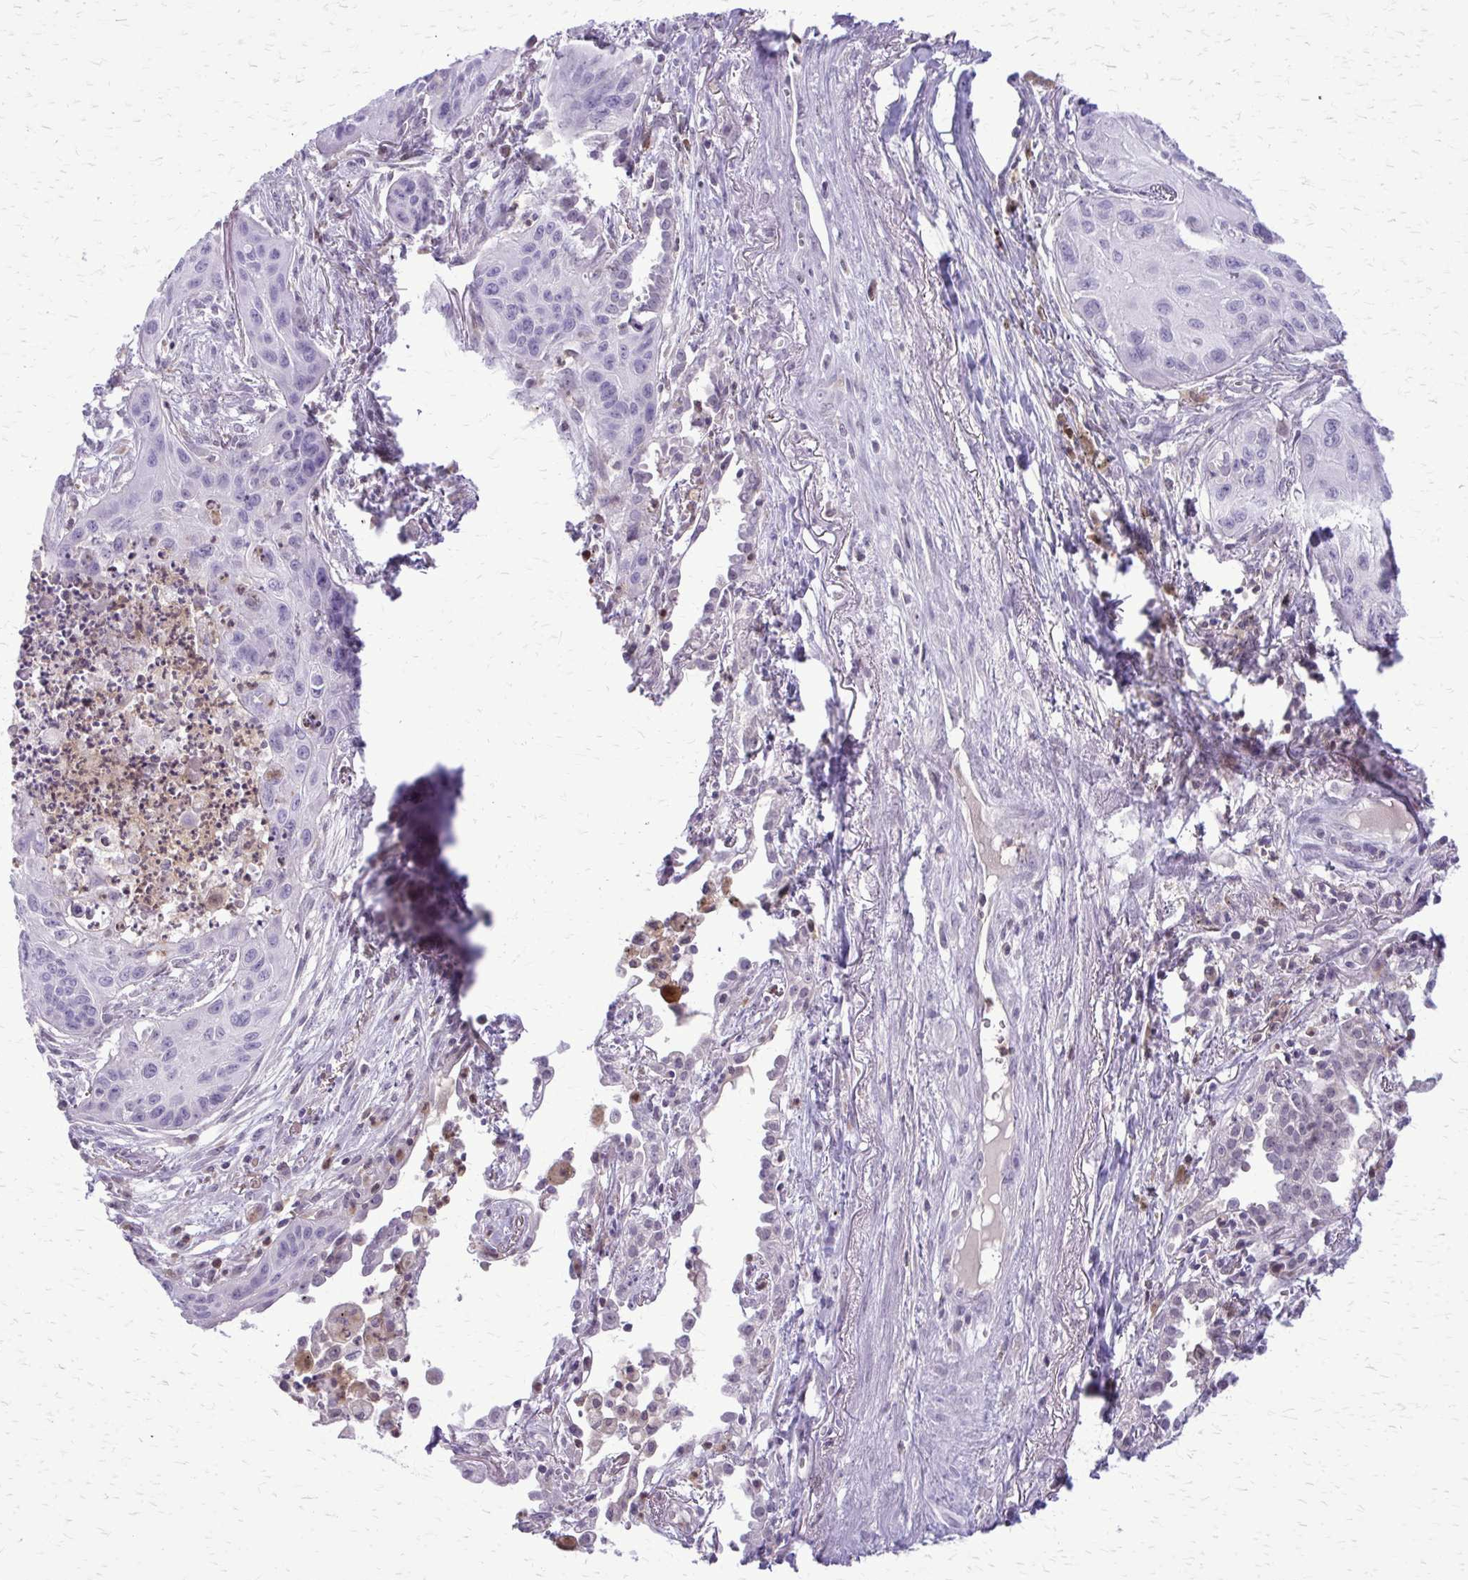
{"staining": {"intensity": "negative", "quantity": "none", "location": "none"}, "tissue": "lung cancer", "cell_type": "Tumor cells", "image_type": "cancer", "snomed": [{"axis": "morphology", "description": "Squamous cell carcinoma, NOS"}, {"axis": "topography", "description": "Lung"}], "caption": "The photomicrograph reveals no staining of tumor cells in lung cancer. The staining was performed using DAB (3,3'-diaminobenzidine) to visualize the protein expression in brown, while the nuclei were stained in blue with hematoxylin (Magnification: 20x).", "gene": "GLRX", "patient": {"sex": "male", "age": 71}}